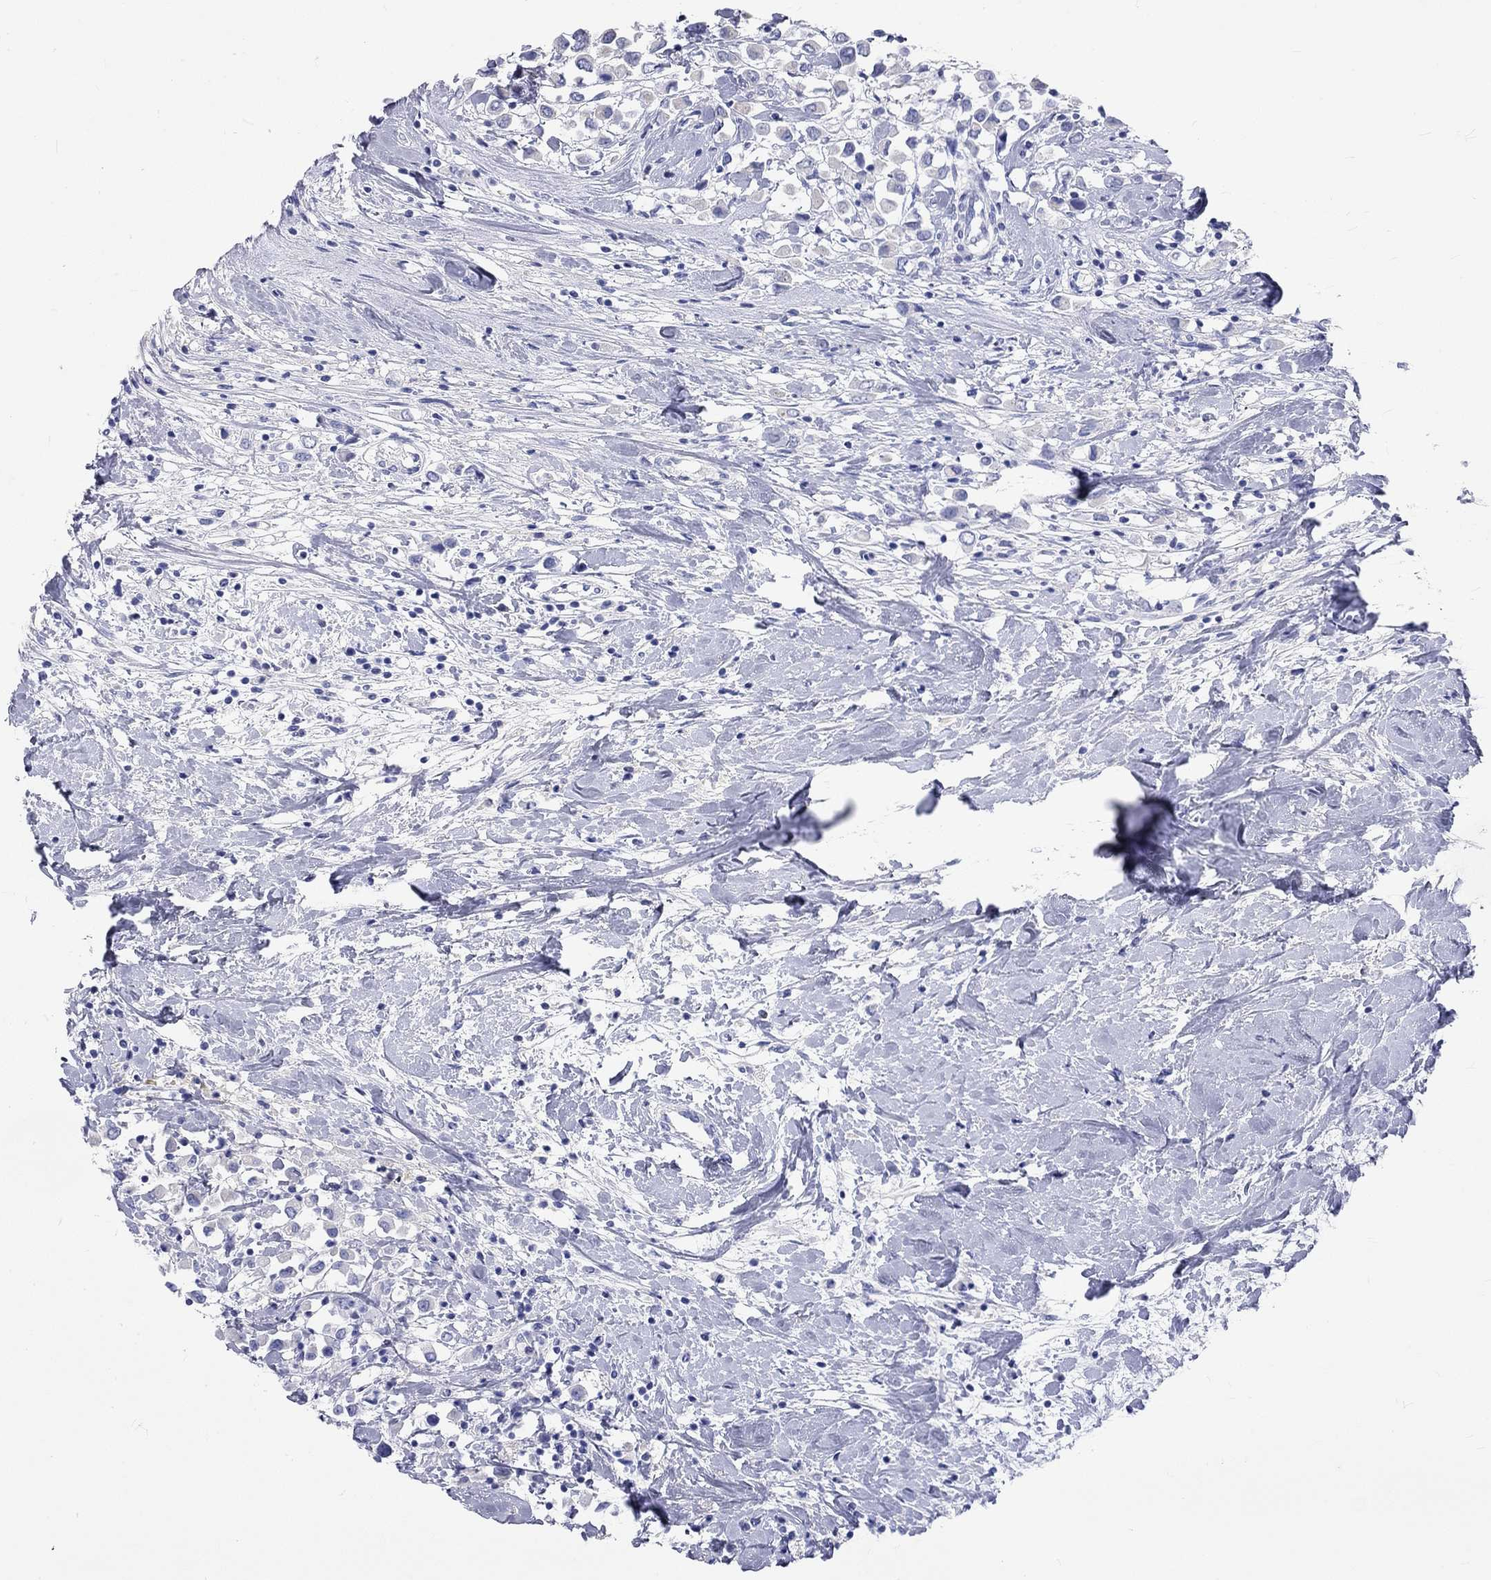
{"staining": {"intensity": "negative", "quantity": "none", "location": "none"}, "tissue": "breast cancer", "cell_type": "Tumor cells", "image_type": "cancer", "snomed": [{"axis": "morphology", "description": "Duct carcinoma"}, {"axis": "topography", "description": "Breast"}], "caption": "The histopathology image shows no significant positivity in tumor cells of infiltrating ductal carcinoma (breast).", "gene": "SPATA9", "patient": {"sex": "female", "age": 61}}